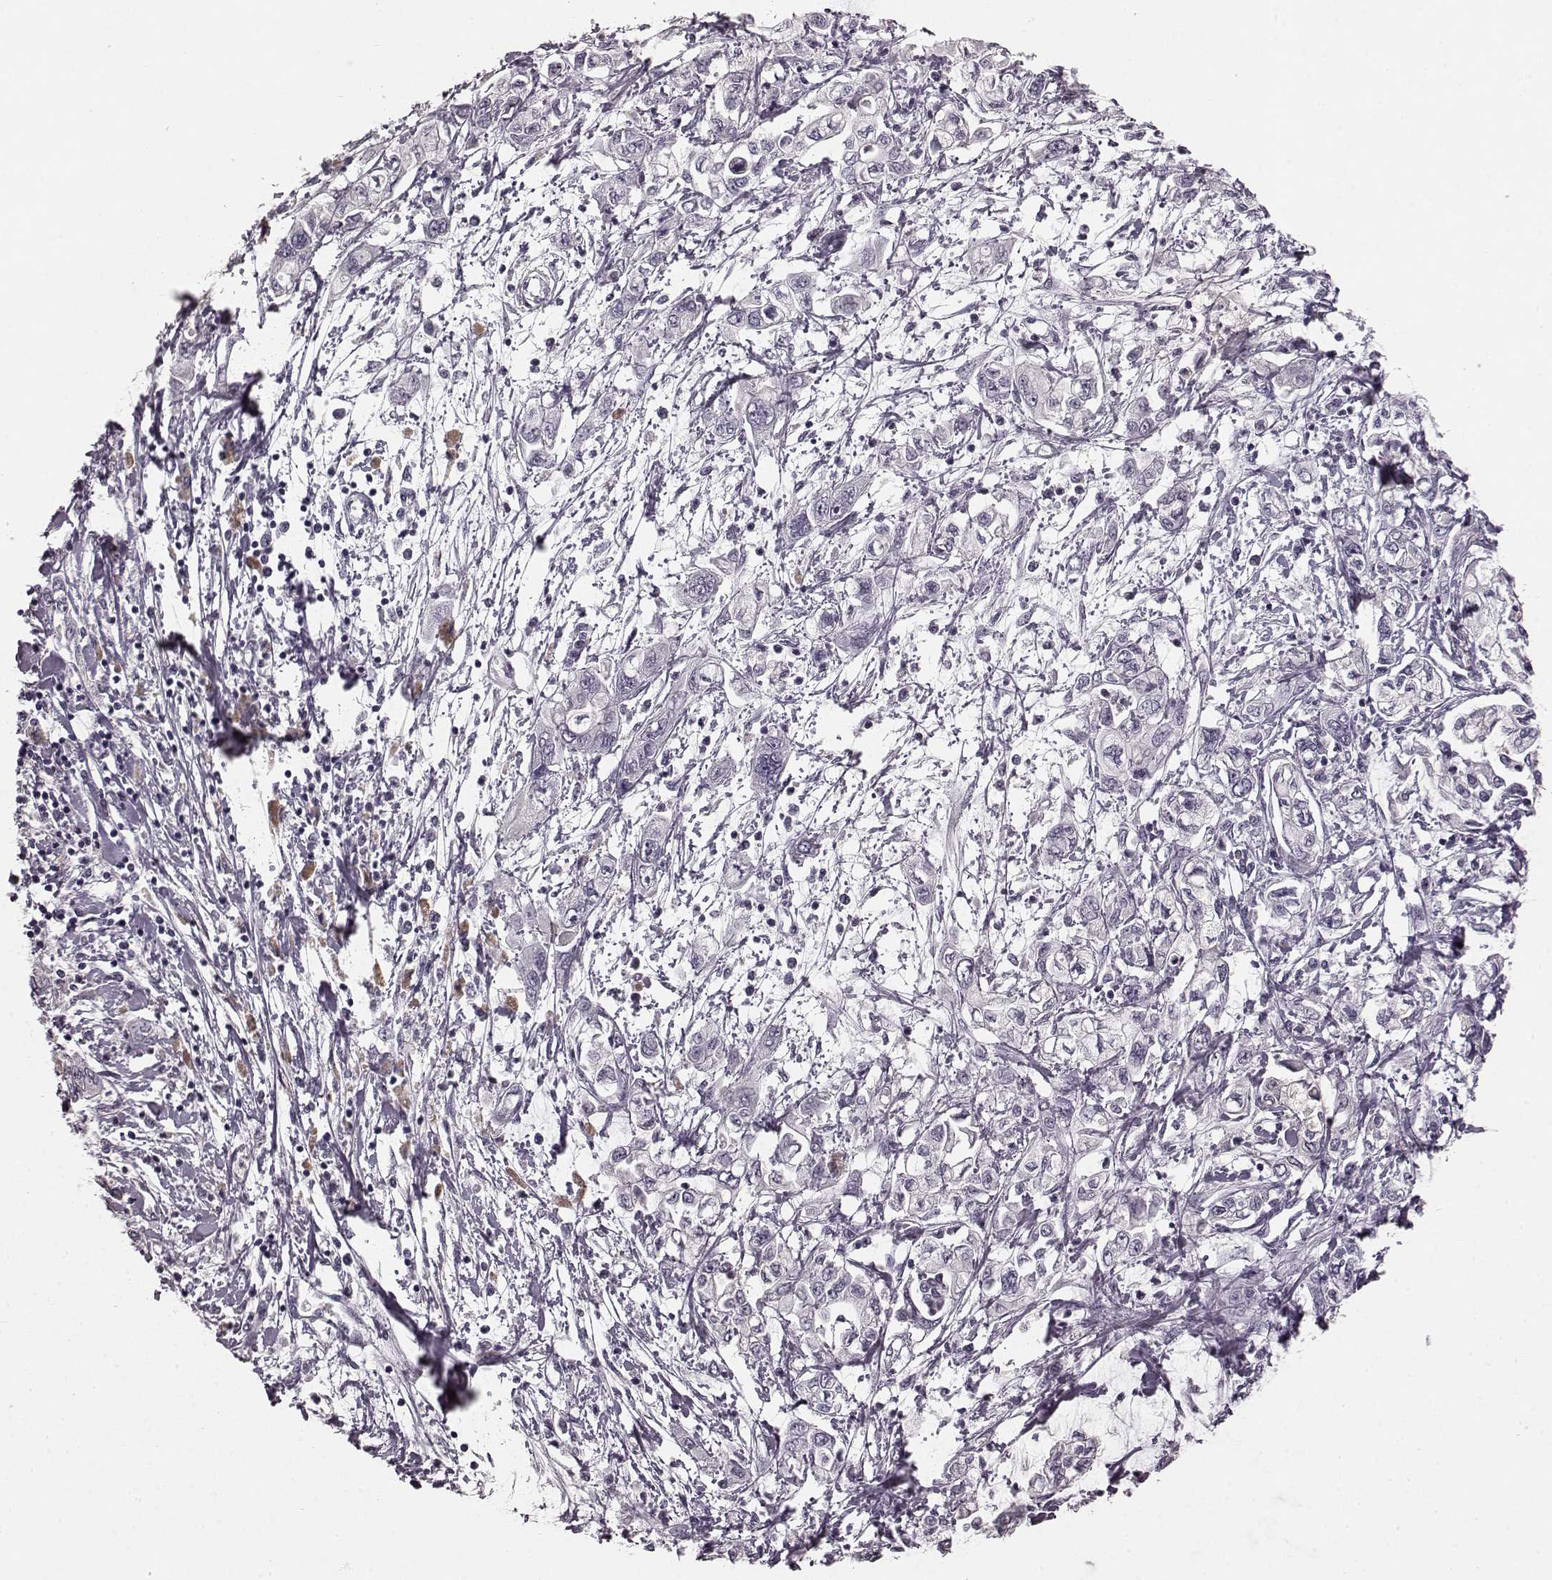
{"staining": {"intensity": "negative", "quantity": "none", "location": "none"}, "tissue": "pancreatic cancer", "cell_type": "Tumor cells", "image_type": "cancer", "snomed": [{"axis": "morphology", "description": "Adenocarcinoma, NOS"}, {"axis": "topography", "description": "Pancreas"}], "caption": "An image of human pancreatic cancer (adenocarcinoma) is negative for staining in tumor cells.", "gene": "RIT2", "patient": {"sex": "male", "age": 54}}